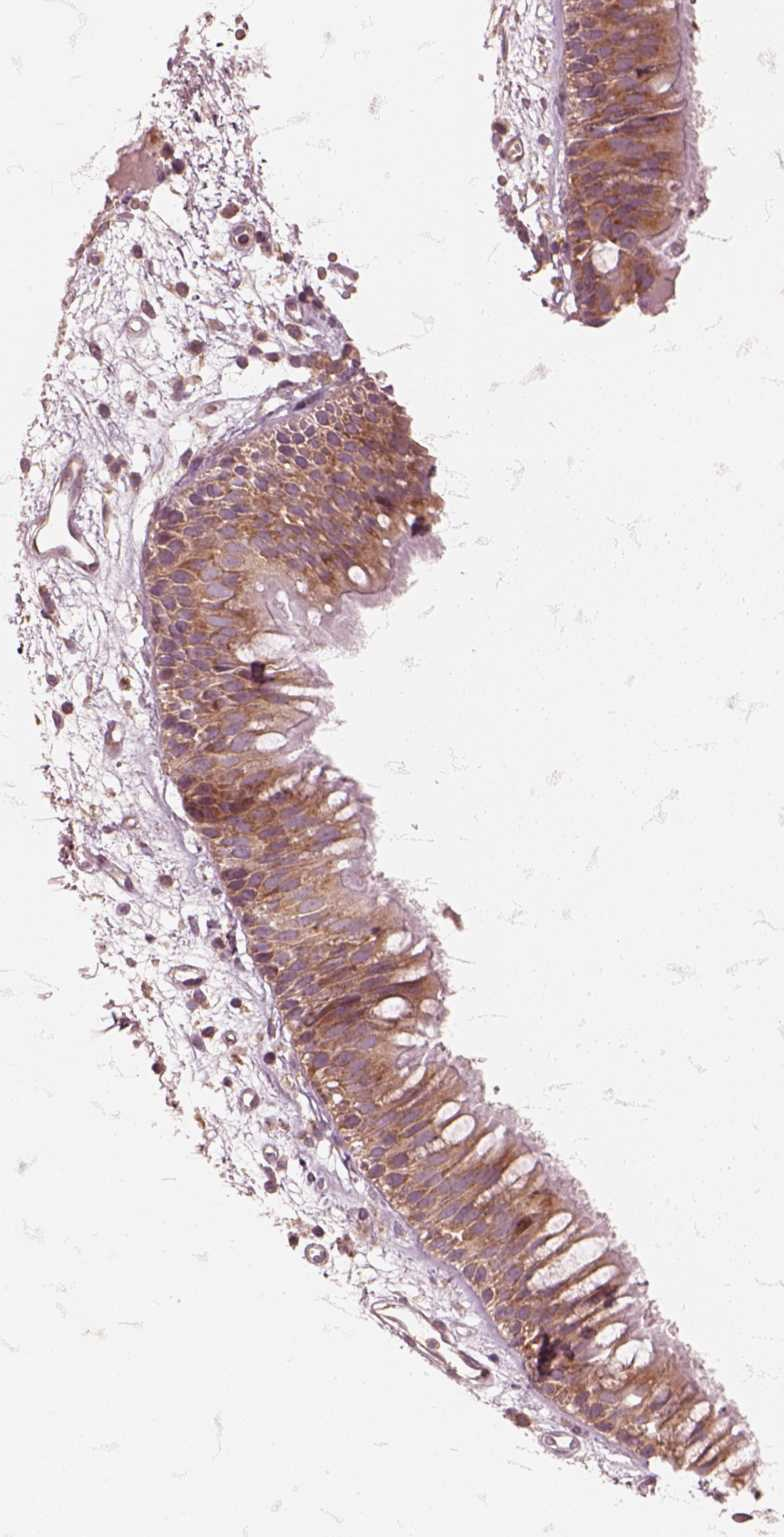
{"staining": {"intensity": "moderate", "quantity": ">75%", "location": "cytoplasmic/membranous"}, "tissue": "bronchus", "cell_type": "Respiratory epithelial cells", "image_type": "normal", "snomed": [{"axis": "morphology", "description": "Normal tissue, NOS"}, {"axis": "morphology", "description": "Squamous cell carcinoma, NOS"}, {"axis": "topography", "description": "Cartilage tissue"}, {"axis": "topography", "description": "Bronchus"}, {"axis": "topography", "description": "Lung"}], "caption": "A brown stain labels moderate cytoplasmic/membranous expression of a protein in respiratory epithelial cells of benign bronchus. (brown staining indicates protein expression, while blue staining denotes nuclei).", "gene": "CNOT2", "patient": {"sex": "male", "age": 66}}